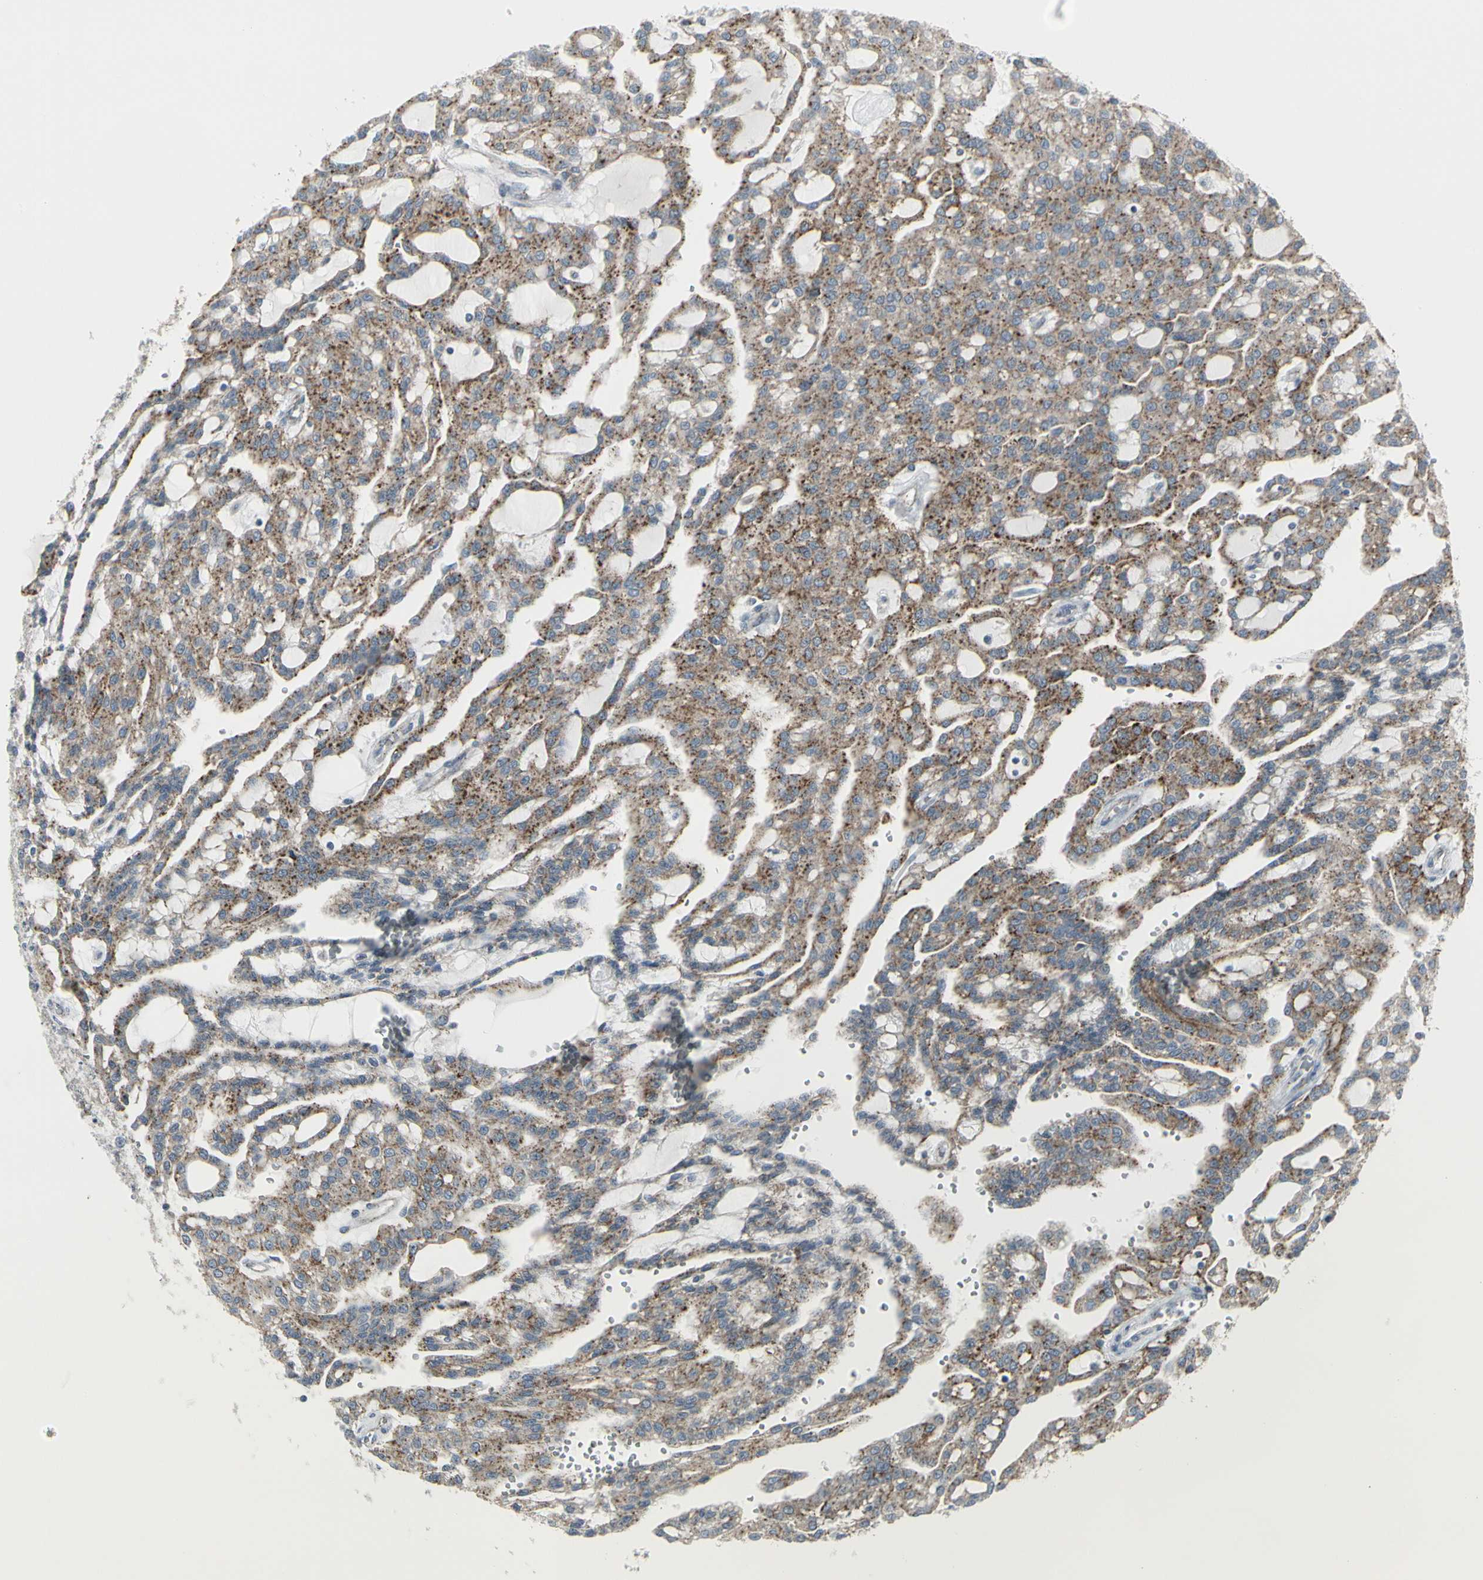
{"staining": {"intensity": "moderate", "quantity": ">75%", "location": "cytoplasmic/membranous"}, "tissue": "renal cancer", "cell_type": "Tumor cells", "image_type": "cancer", "snomed": [{"axis": "morphology", "description": "Adenocarcinoma, NOS"}, {"axis": "topography", "description": "Kidney"}], "caption": "A high-resolution photomicrograph shows immunohistochemistry staining of adenocarcinoma (renal), which exhibits moderate cytoplasmic/membranous expression in approximately >75% of tumor cells. (IHC, brightfield microscopy, high magnification).", "gene": "GRN", "patient": {"sex": "male", "age": 63}}